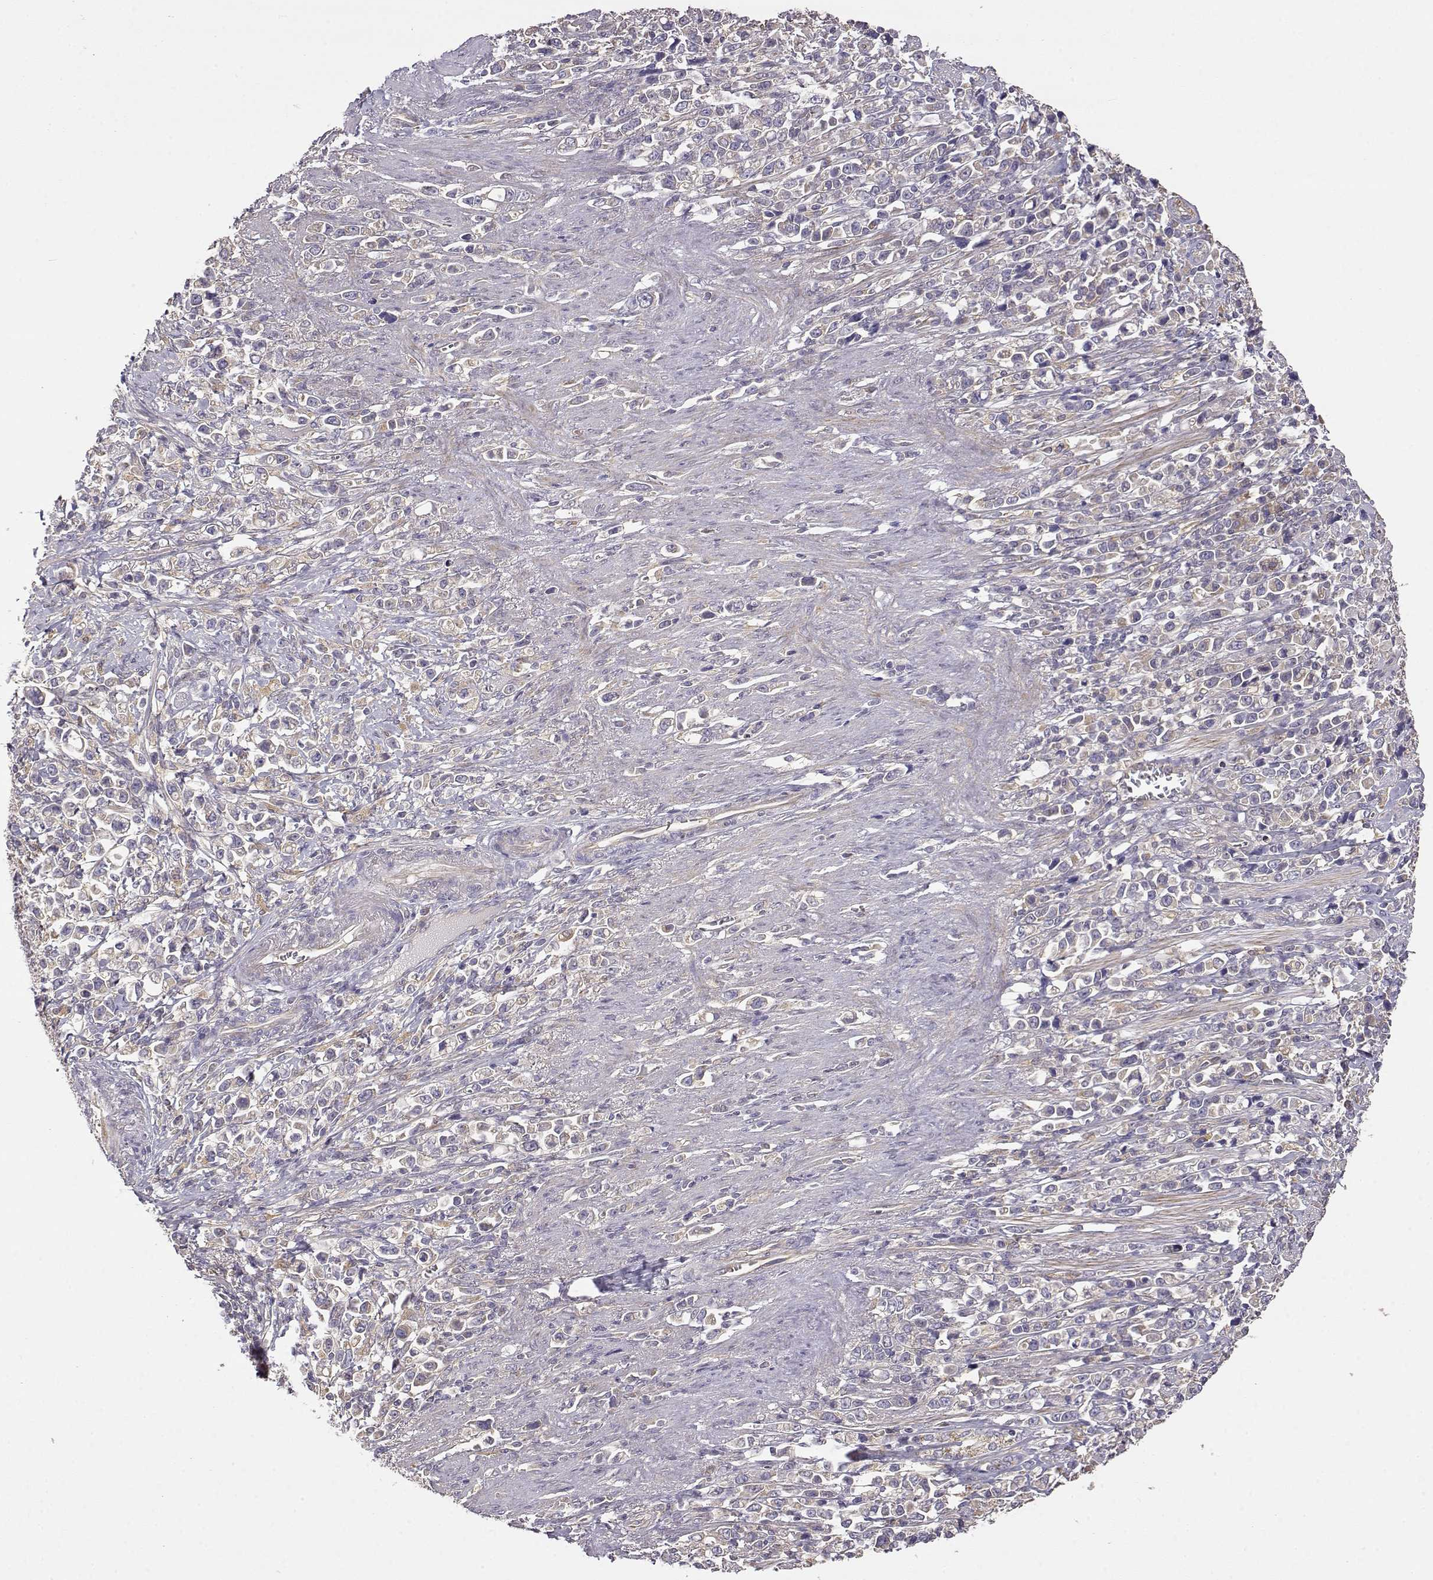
{"staining": {"intensity": "weak", "quantity": "<25%", "location": "cytoplasmic/membranous"}, "tissue": "stomach cancer", "cell_type": "Tumor cells", "image_type": "cancer", "snomed": [{"axis": "morphology", "description": "Adenocarcinoma, NOS"}, {"axis": "topography", "description": "Stomach"}], "caption": "Tumor cells are negative for protein expression in human stomach cancer.", "gene": "CRIM1", "patient": {"sex": "male", "age": 63}}